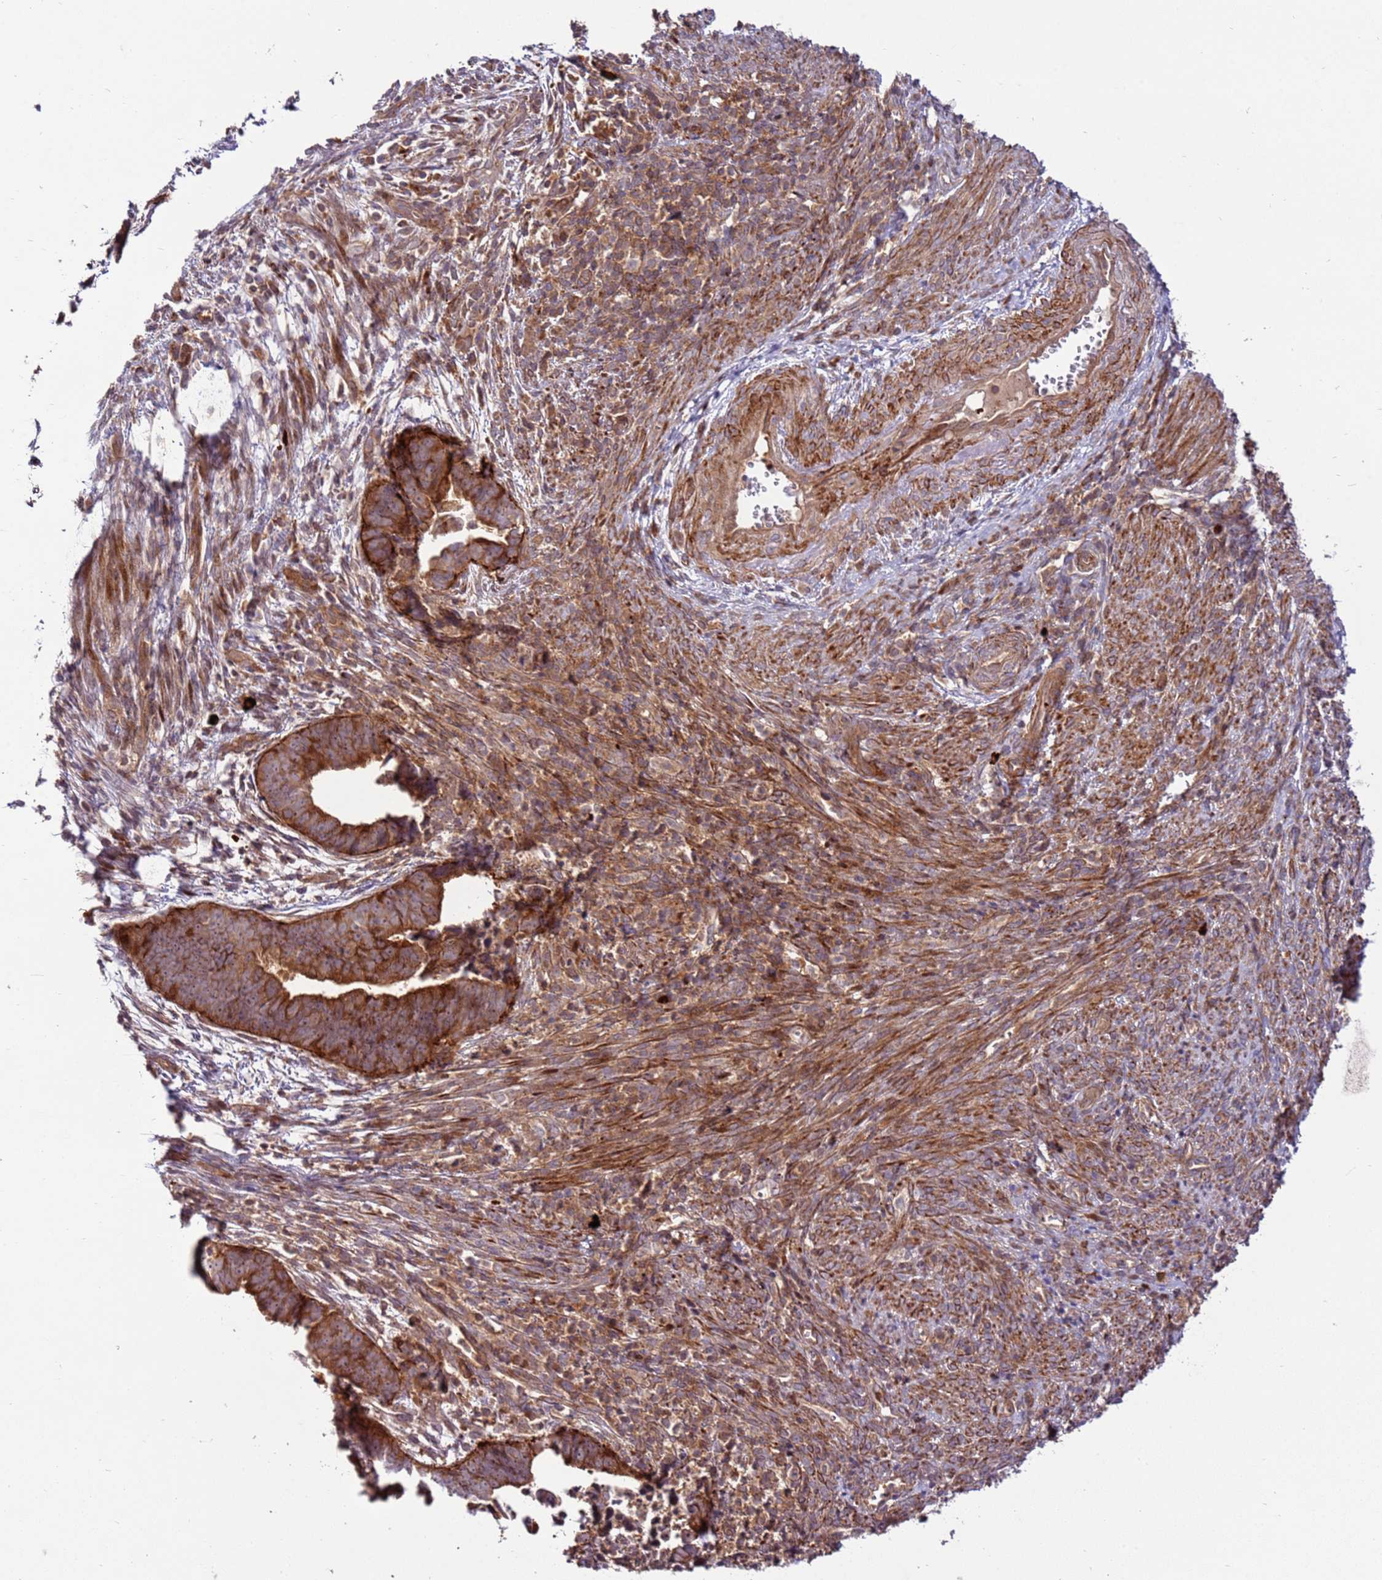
{"staining": {"intensity": "strong", "quantity": ">75%", "location": "cytoplasmic/membranous"}, "tissue": "endometrial cancer", "cell_type": "Tumor cells", "image_type": "cancer", "snomed": [{"axis": "morphology", "description": "Adenocarcinoma, NOS"}, {"axis": "topography", "description": "Endometrium"}], "caption": "A histopathology image showing strong cytoplasmic/membranous staining in approximately >75% of tumor cells in endometrial cancer (adenocarcinoma), as visualized by brown immunohistochemical staining.", "gene": "ZNF624", "patient": {"sex": "female", "age": 75}}